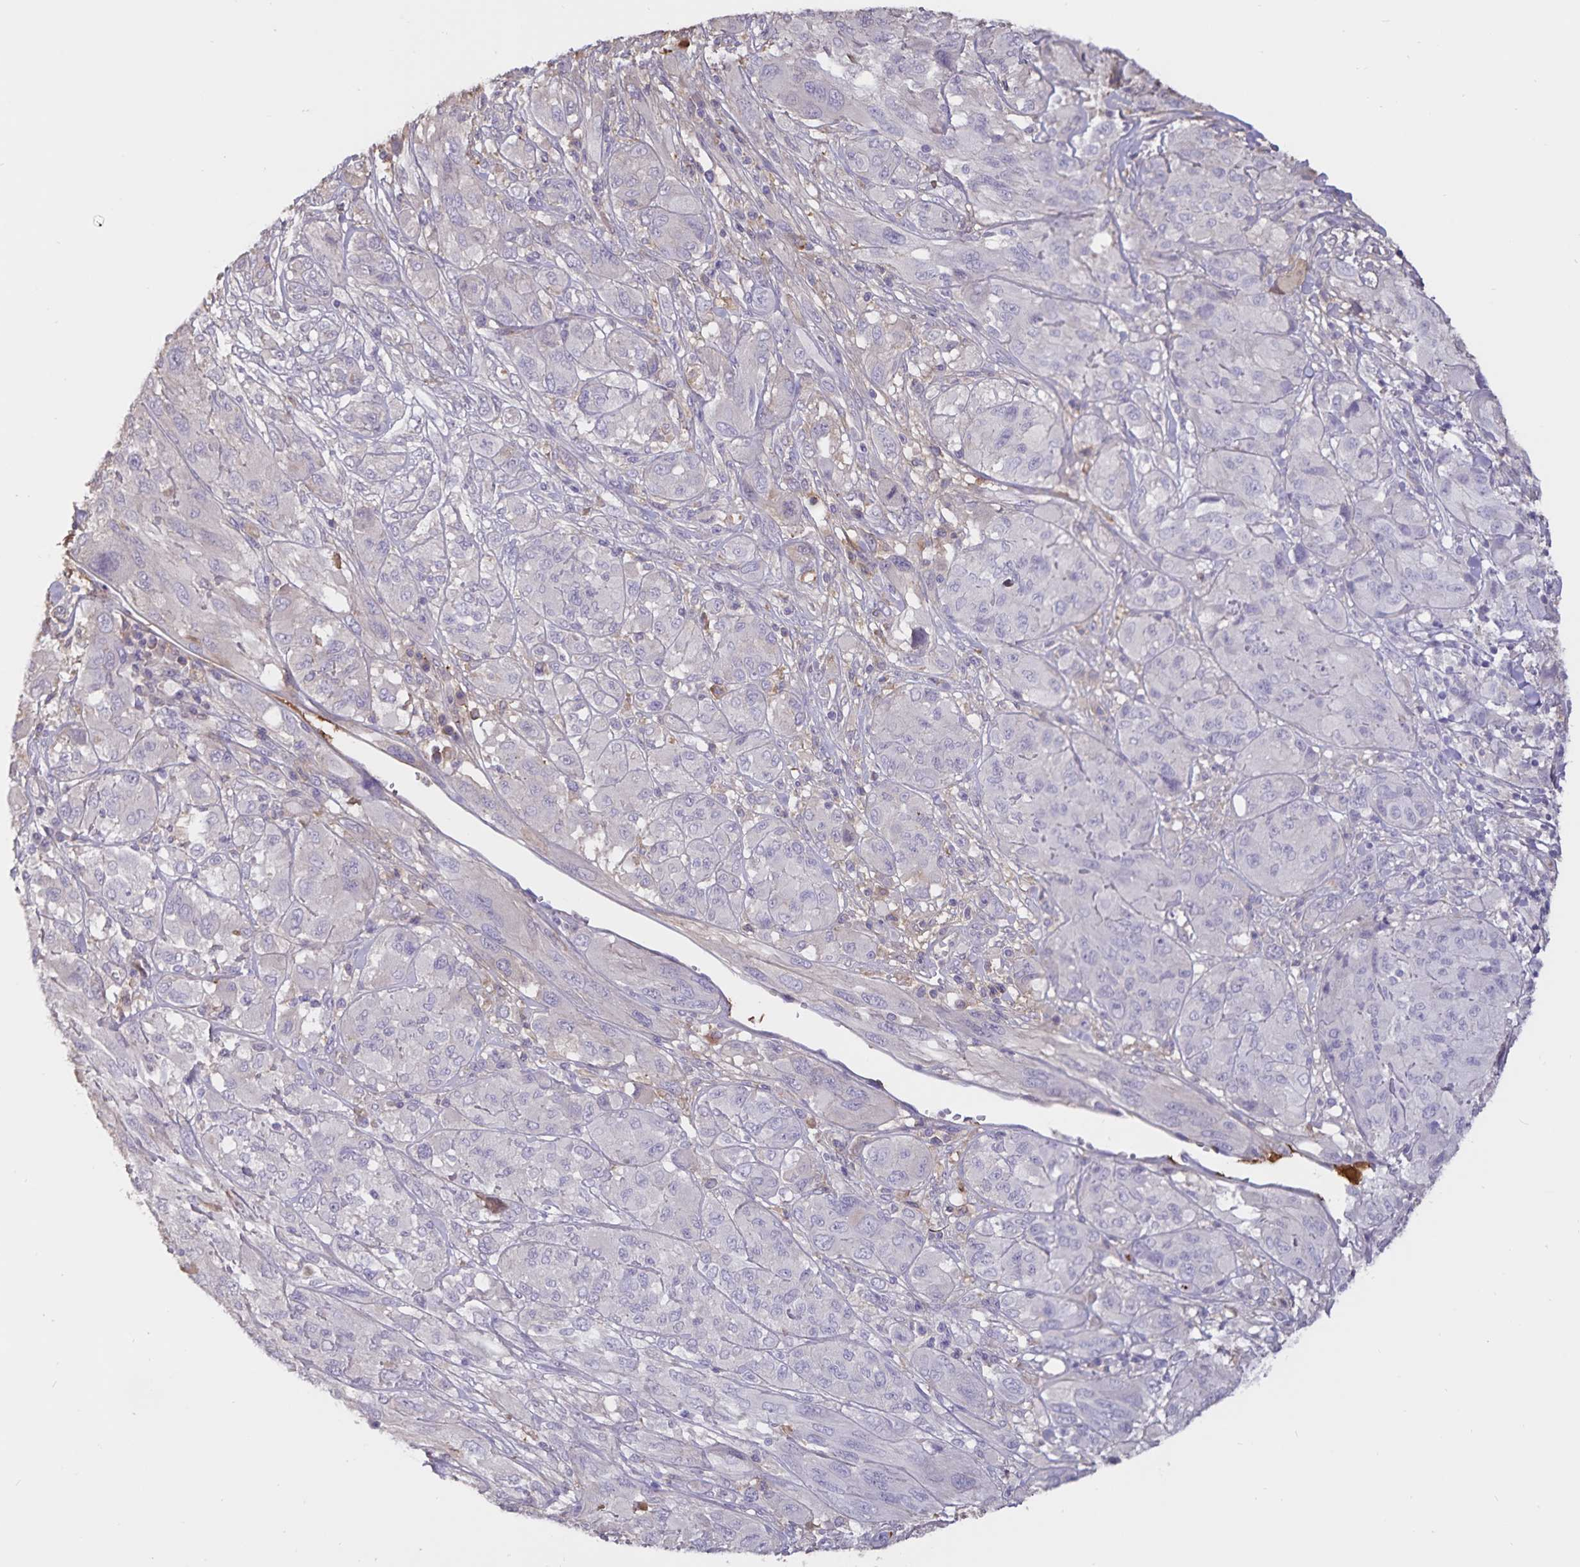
{"staining": {"intensity": "negative", "quantity": "none", "location": "none"}, "tissue": "melanoma", "cell_type": "Tumor cells", "image_type": "cancer", "snomed": [{"axis": "morphology", "description": "Malignant melanoma, NOS"}, {"axis": "topography", "description": "Skin"}], "caption": "This is a micrograph of immunohistochemistry staining of melanoma, which shows no positivity in tumor cells. (DAB (3,3'-diaminobenzidine) immunohistochemistry (IHC) with hematoxylin counter stain).", "gene": "FGG", "patient": {"sex": "female", "age": 91}}